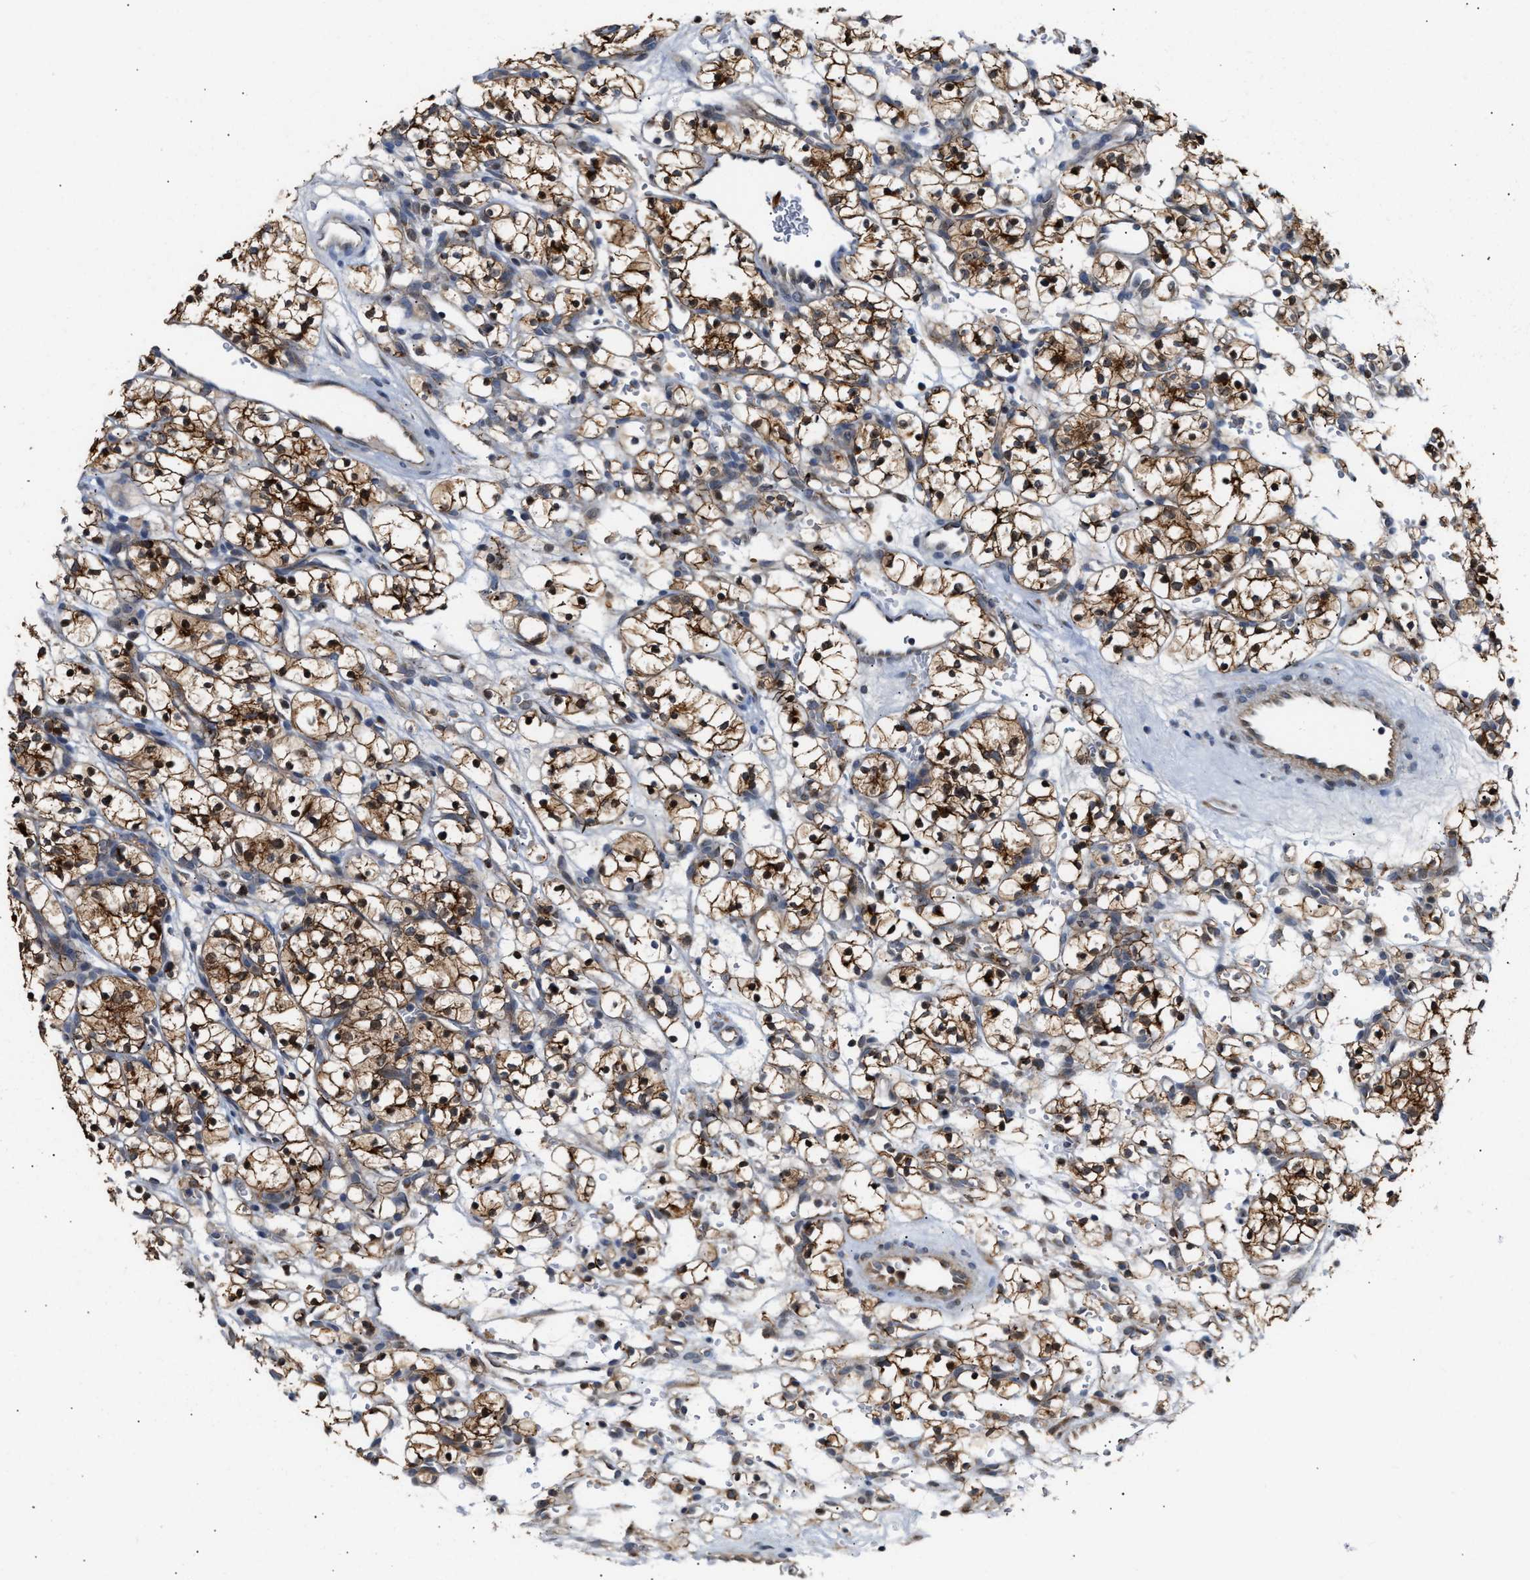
{"staining": {"intensity": "moderate", "quantity": ">75%", "location": "cytoplasmic/membranous"}, "tissue": "renal cancer", "cell_type": "Tumor cells", "image_type": "cancer", "snomed": [{"axis": "morphology", "description": "Adenocarcinoma, NOS"}, {"axis": "topography", "description": "Kidney"}], "caption": "Approximately >75% of tumor cells in renal adenocarcinoma exhibit moderate cytoplasmic/membranous protein staining as visualized by brown immunohistochemical staining.", "gene": "EXTL2", "patient": {"sex": "female", "age": 57}}